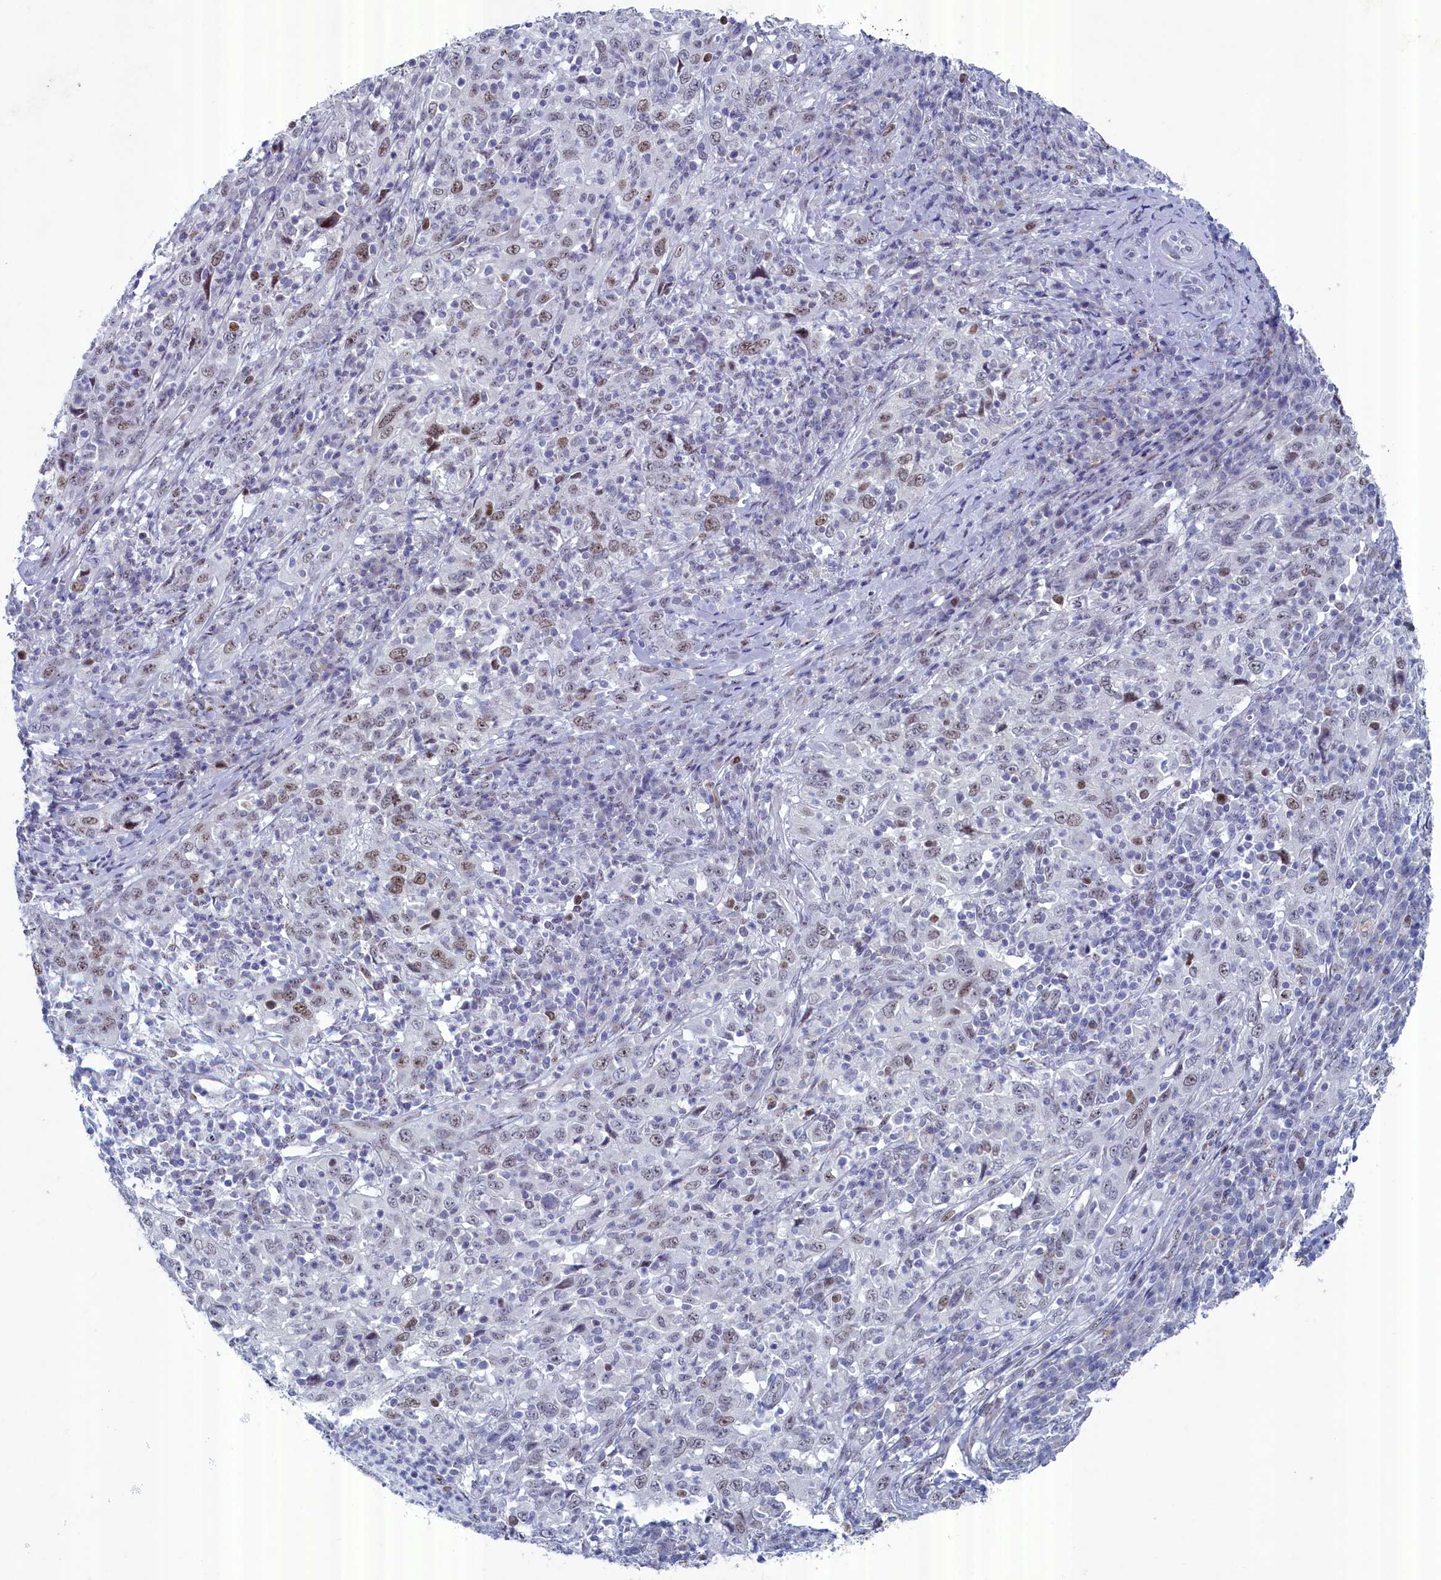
{"staining": {"intensity": "moderate", "quantity": "25%-75%", "location": "nuclear"}, "tissue": "cervical cancer", "cell_type": "Tumor cells", "image_type": "cancer", "snomed": [{"axis": "morphology", "description": "Squamous cell carcinoma, NOS"}, {"axis": "topography", "description": "Cervix"}], "caption": "A photomicrograph of cervical cancer stained for a protein demonstrates moderate nuclear brown staining in tumor cells.", "gene": "WDR76", "patient": {"sex": "female", "age": 46}}